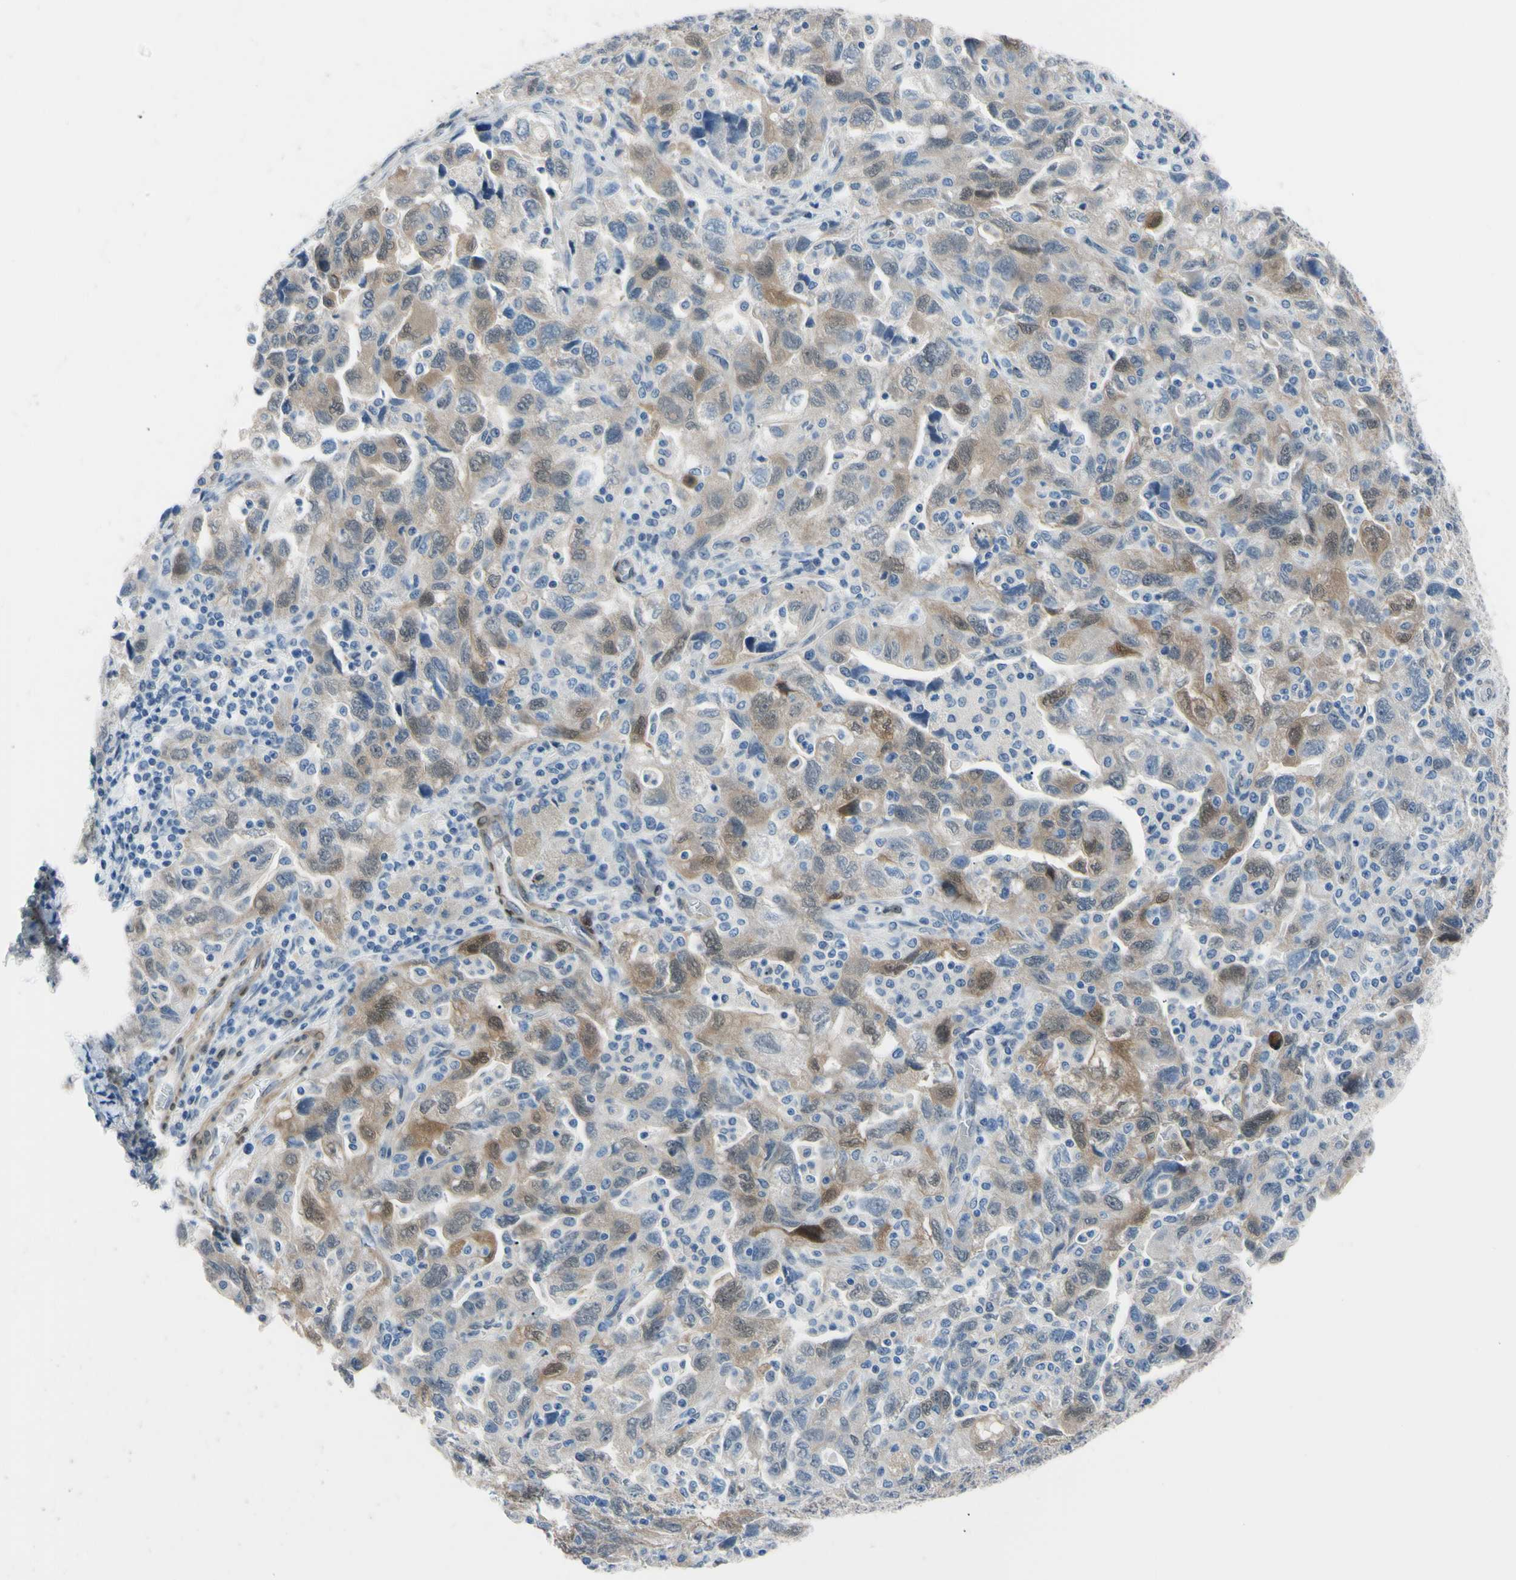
{"staining": {"intensity": "moderate", "quantity": "25%-75%", "location": "cytoplasmic/membranous,nuclear"}, "tissue": "ovarian cancer", "cell_type": "Tumor cells", "image_type": "cancer", "snomed": [{"axis": "morphology", "description": "Carcinoma, NOS"}, {"axis": "morphology", "description": "Cystadenocarcinoma, serous, NOS"}, {"axis": "topography", "description": "Ovary"}], "caption": "Ovarian carcinoma stained for a protein (brown) exhibits moderate cytoplasmic/membranous and nuclear positive staining in approximately 25%-75% of tumor cells.", "gene": "NOL3", "patient": {"sex": "female", "age": 69}}